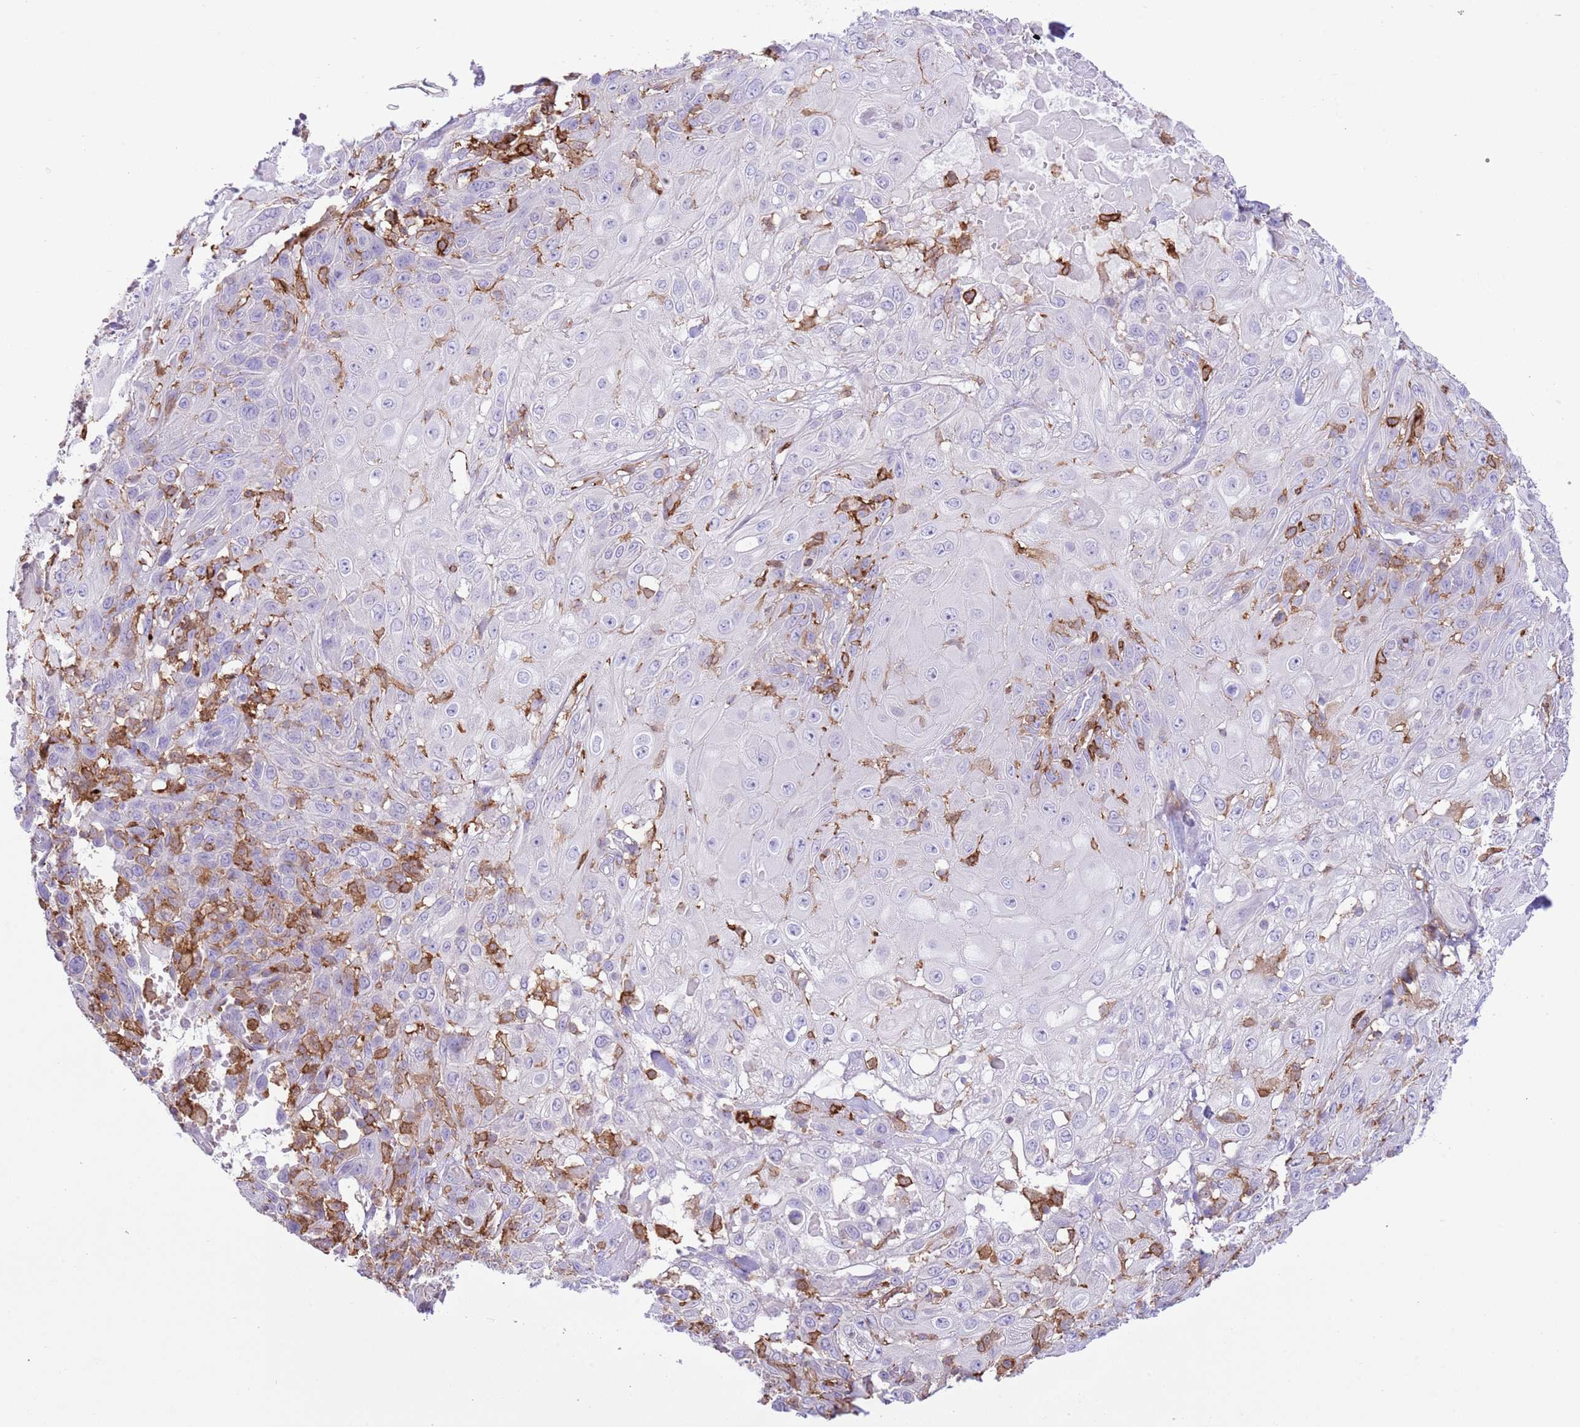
{"staining": {"intensity": "negative", "quantity": "none", "location": "none"}, "tissue": "skin cancer", "cell_type": "Tumor cells", "image_type": "cancer", "snomed": [{"axis": "morphology", "description": "Normal tissue, NOS"}, {"axis": "morphology", "description": "Squamous cell carcinoma, NOS"}, {"axis": "topography", "description": "Skin"}, {"axis": "topography", "description": "Cartilage tissue"}], "caption": "Immunohistochemistry micrograph of neoplastic tissue: skin cancer stained with DAB (3,3'-diaminobenzidine) shows no significant protein staining in tumor cells. Brightfield microscopy of IHC stained with DAB (brown) and hematoxylin (blue), captured at high magnification.", "gene": "EFHD2", "patient": {"sex": "female", "age": 79}}